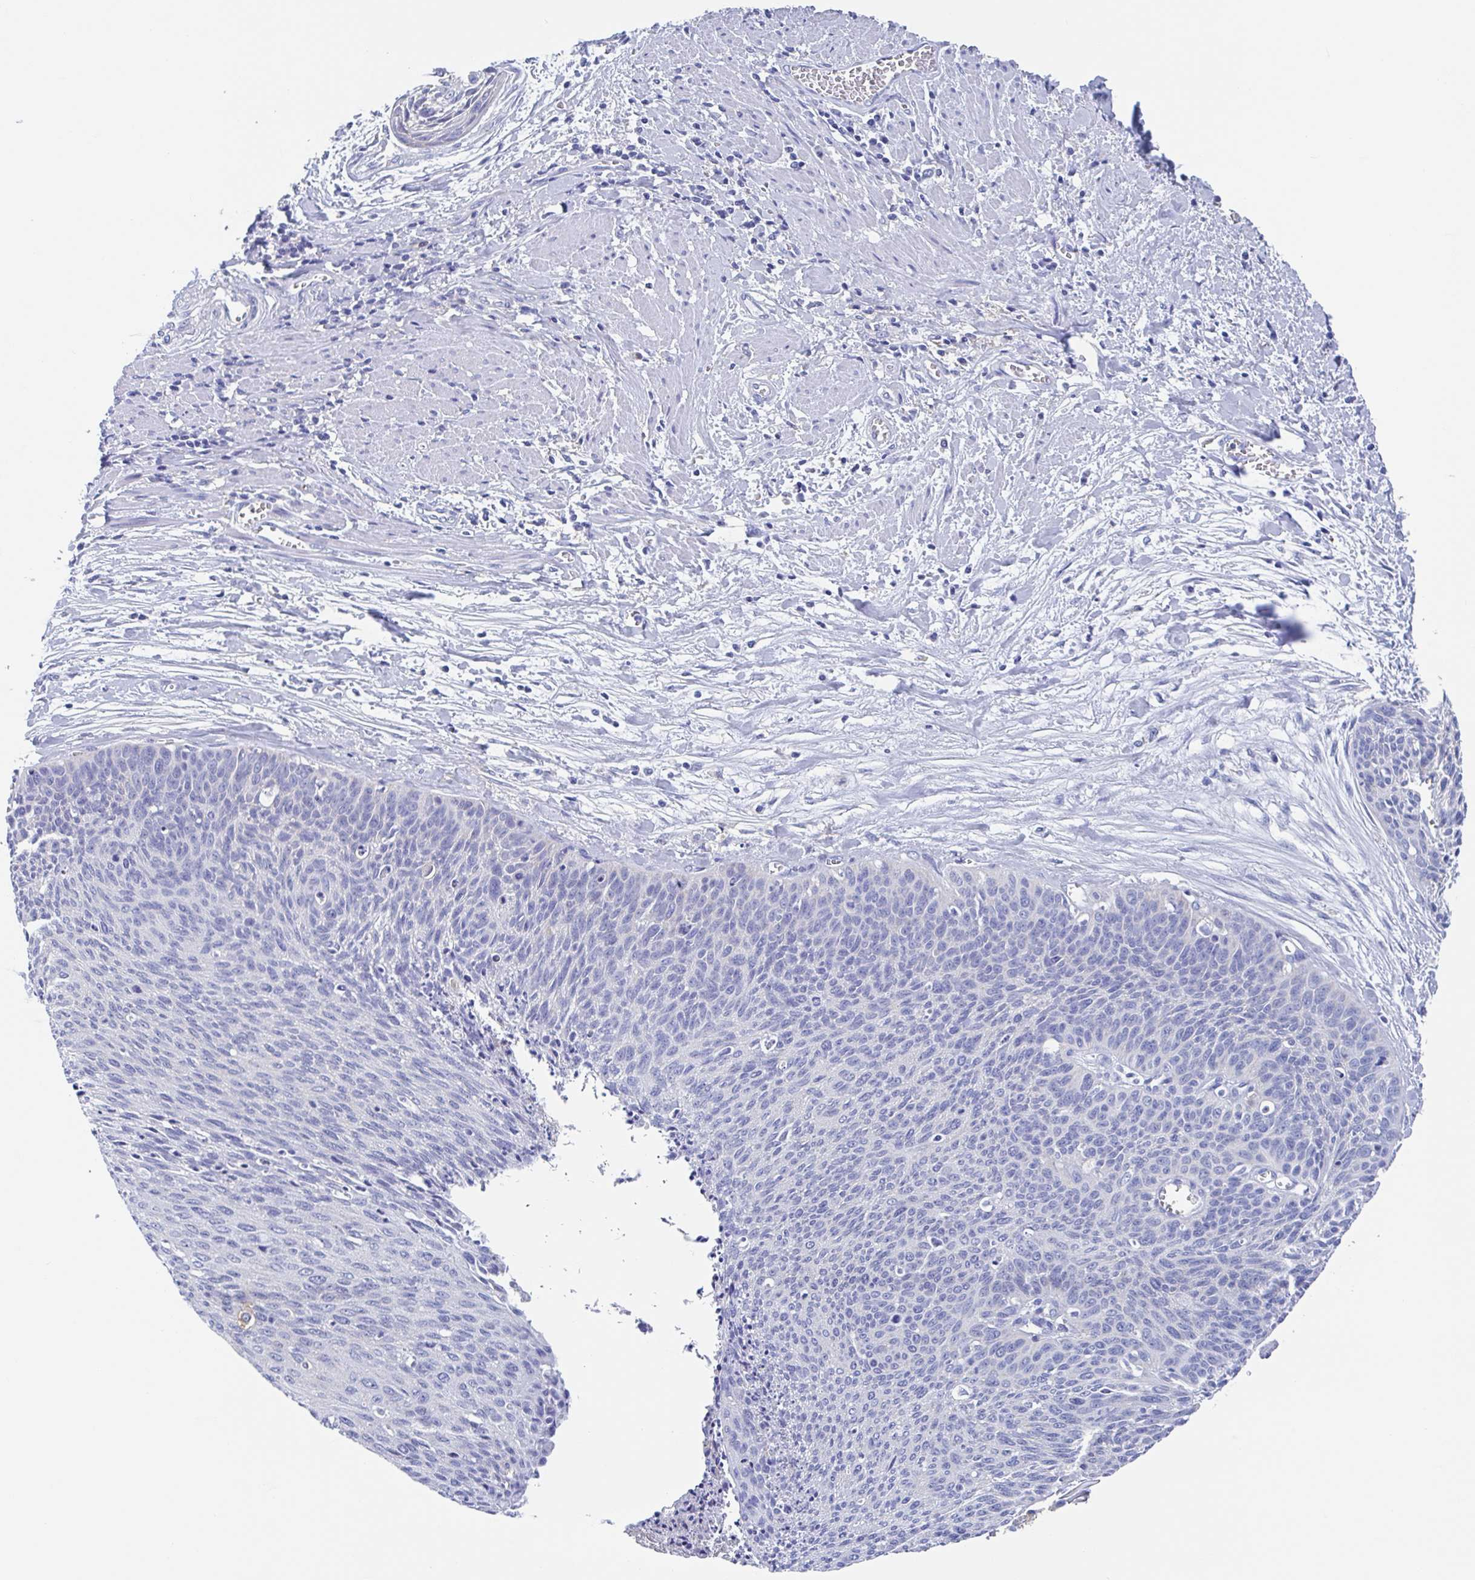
{"staining": {"intensity": "negative", "quantity": "none", "location": "none"}, "tissue": "cervical cancer", "cell_type": "Tumor cells", "image_type": "cancer", "snomed": [{"axis": "morphology", "description": "Squamous cell carcinoma, NOS"}, {"axis": "topography", "description": "Cervix"}], "caption": "Human cervical cancer (squamous cell carcinoma) stained for a protein using immunohistochemistry displays no staining in tumor cells.", "gene": "FCGR3A", "patient": {"sex": "female", "age": 55}}